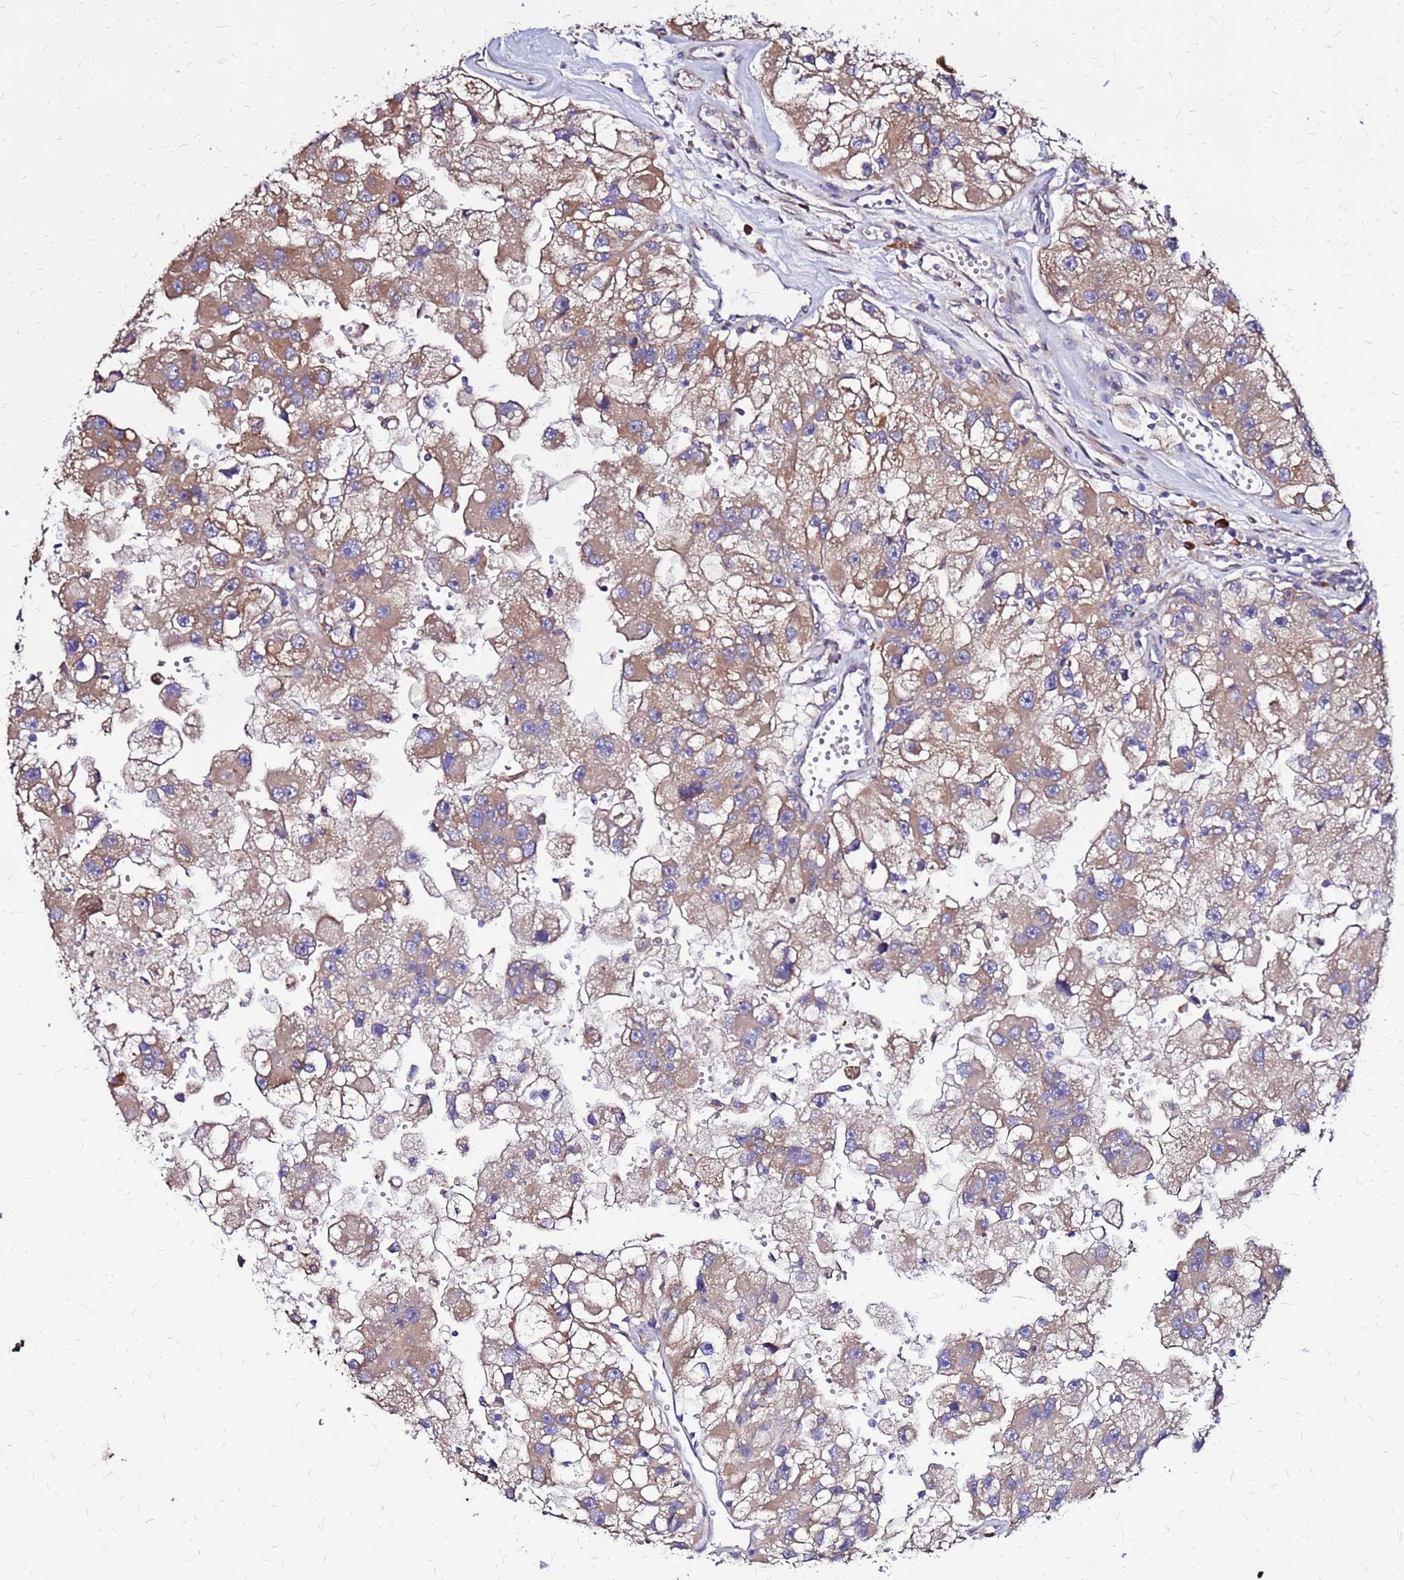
{"staining": {"intensity": "moderate", "quantity": ">75%", "location": "cytoplasmic/membranous"}, "tissue": "renal cancer", "cell_type": "Tumor cells", "image_type": "cancer", "snomed": [{"axis": "morphology", "description": "Adenocarcinoma, NOS"}, {"axis": "topography", "description": "Kidney"}], "caption": "This photomicrograph demonstrates renal adenocarcinoma stained with IHC to label a protein in brown. The cytoplasmic/membranous of tumor cells show moderate positivity for the protein. Nuclei are counter-stained blue.", "gene": "VMO1", "patient": {"sex": "male", "age": 63}}